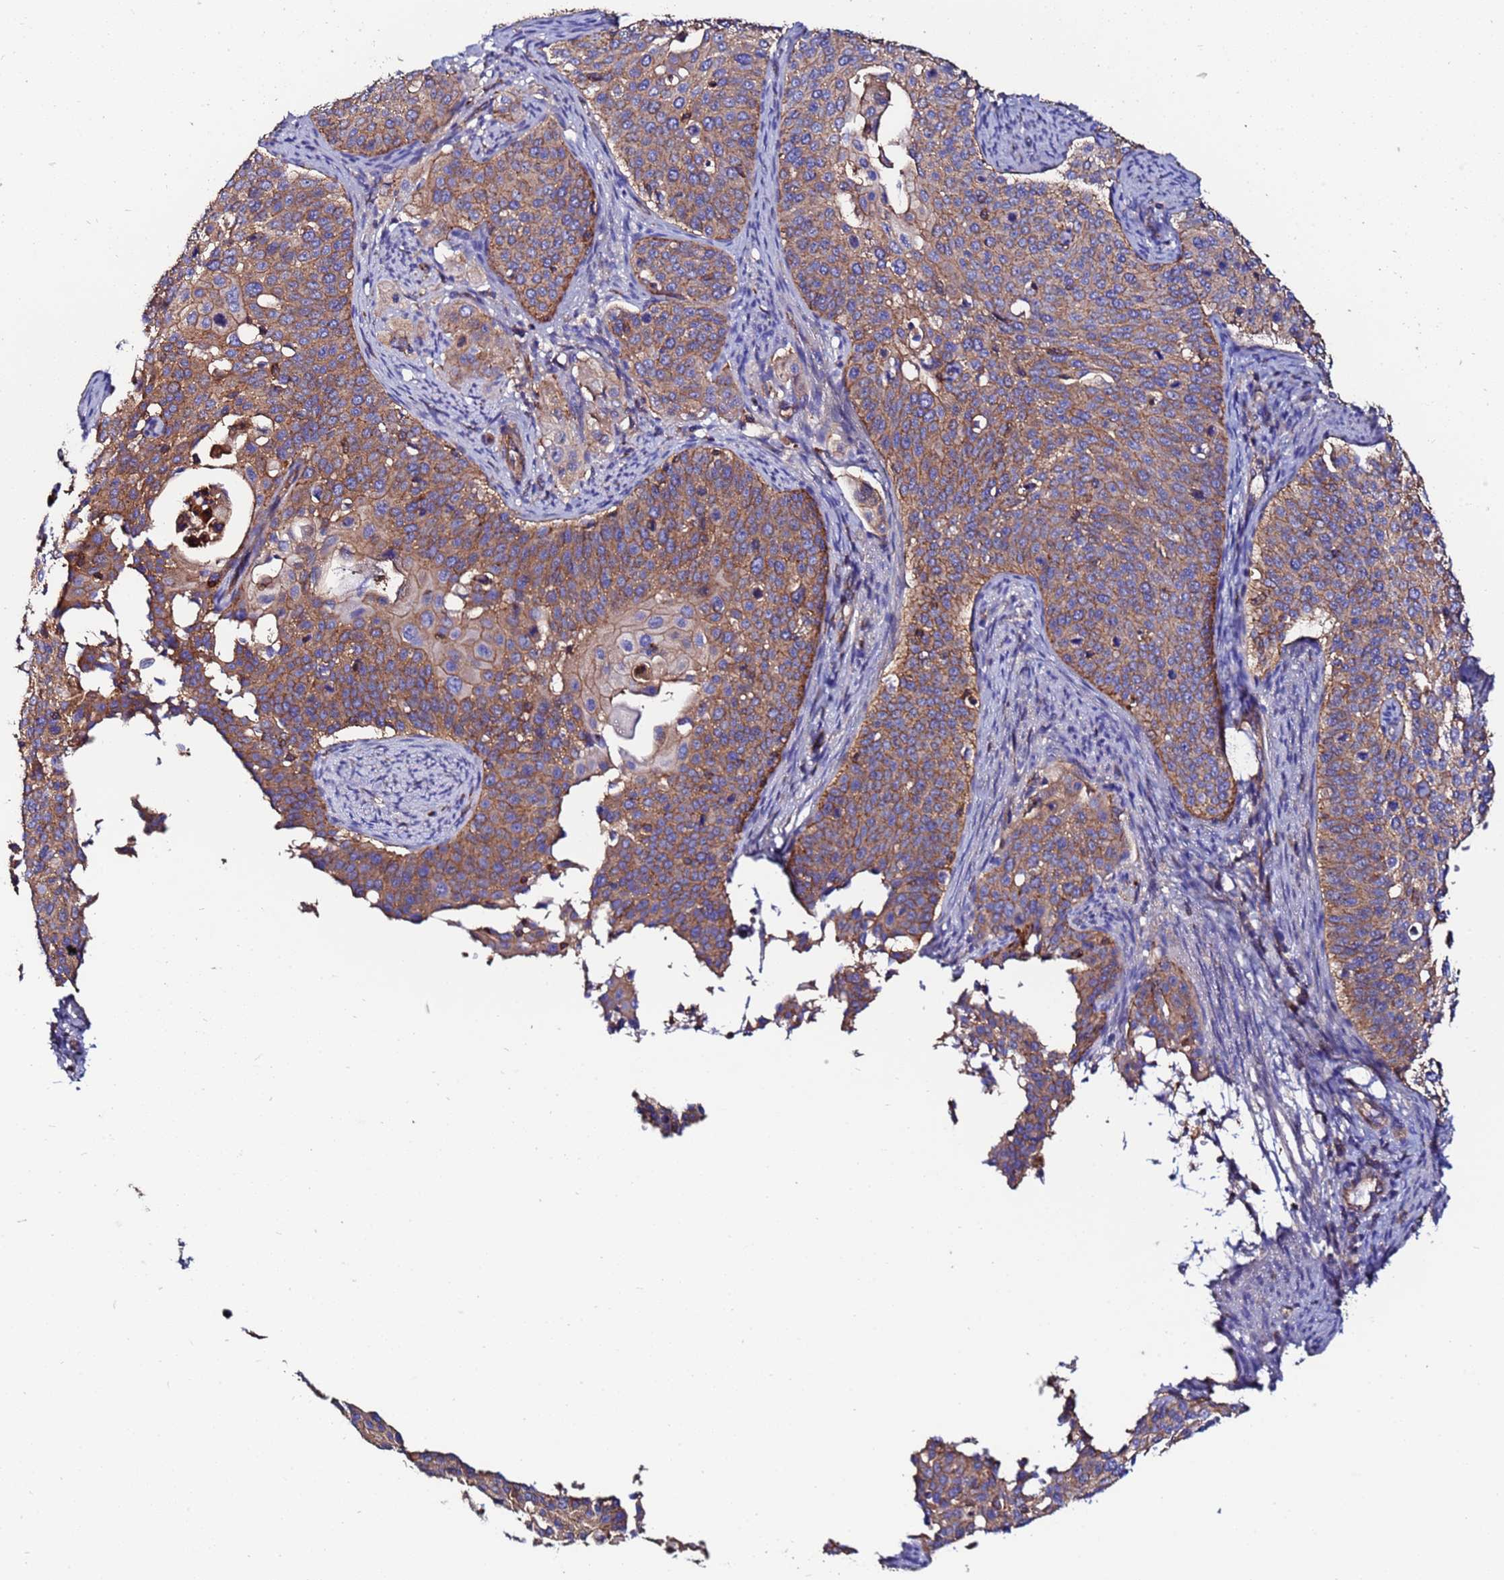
{"staining": {"intensity": "moderate", "quantity": ">75%", "location": "cytoplasmic/membranous"}, "tissue": "cervical cancer", "cell_type": "Tumor cells", "image_type": "cancer", "snomed": [{"axis": "morphology", "description": "Squamous cell carcinoma, NOS"}, {"axis": "topography", "description": "Cervix"}], "caption": "A high-resolution photomicrograph shows immunohistochemistry staining of cervical cancer, which displays moderate cytoplasmic/membranous positivity in about >75% of tumor cells.", "gene": "POTEE", "patient": {"sex": "female", "age": 44}}